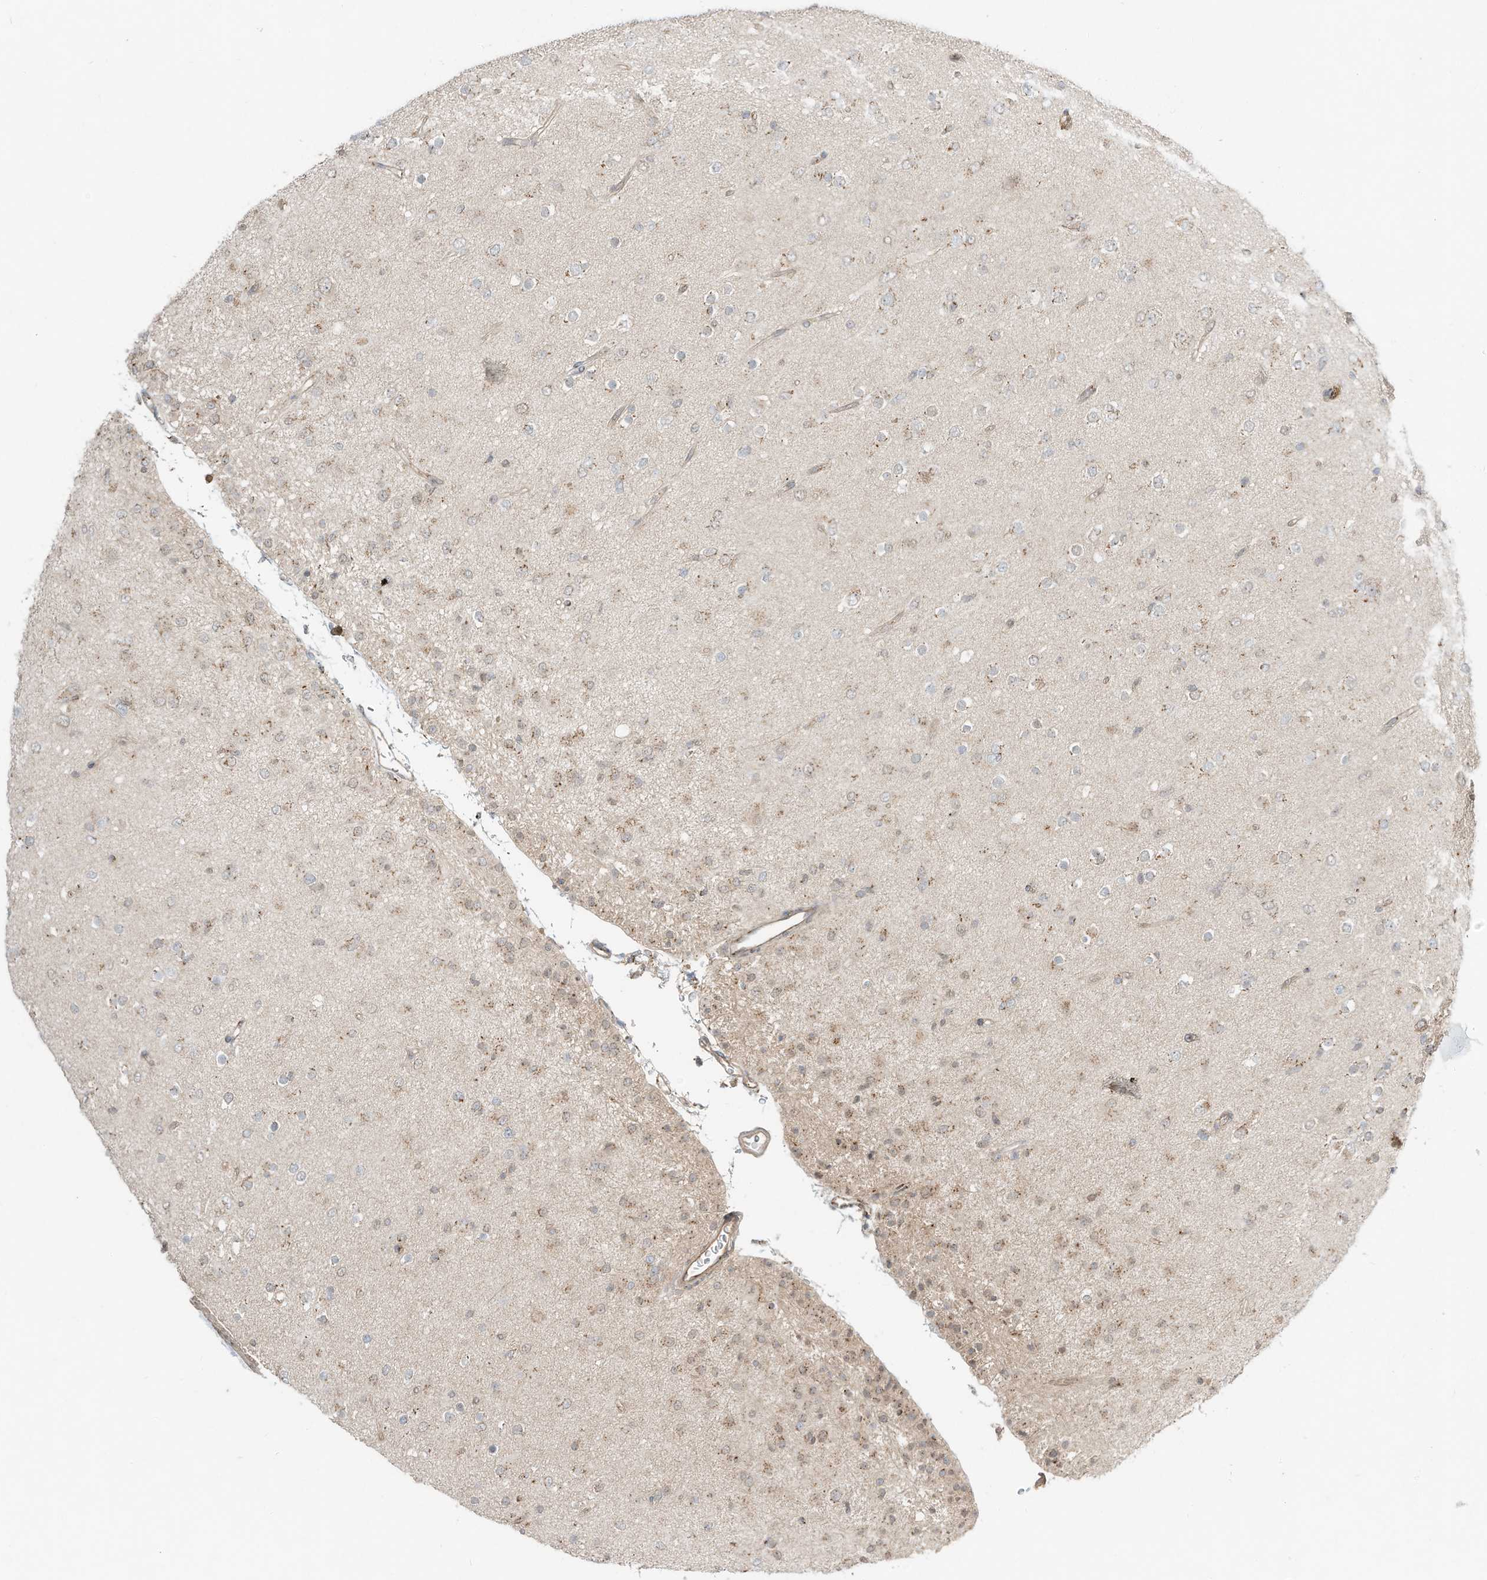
{"staining": {"intensity": "weak", "quantity": "<25%", "location": "cytoplasmic/membranous"}, "tissue": "glioma", "cell_type": "Tumor cells", "image_type": "cancer", "snomed": [{"axis": "morphology", "description": "Glioma, malignant, Low grade"}, {"axis": "topography", "description": "Brain"}], "caption": "Immunohistochemical staining of human malignant glioma (low-grade) shows no significant expression in tumor cells.", "gene": "CUX1", "patient": {"sex": "male", "age": 65}}